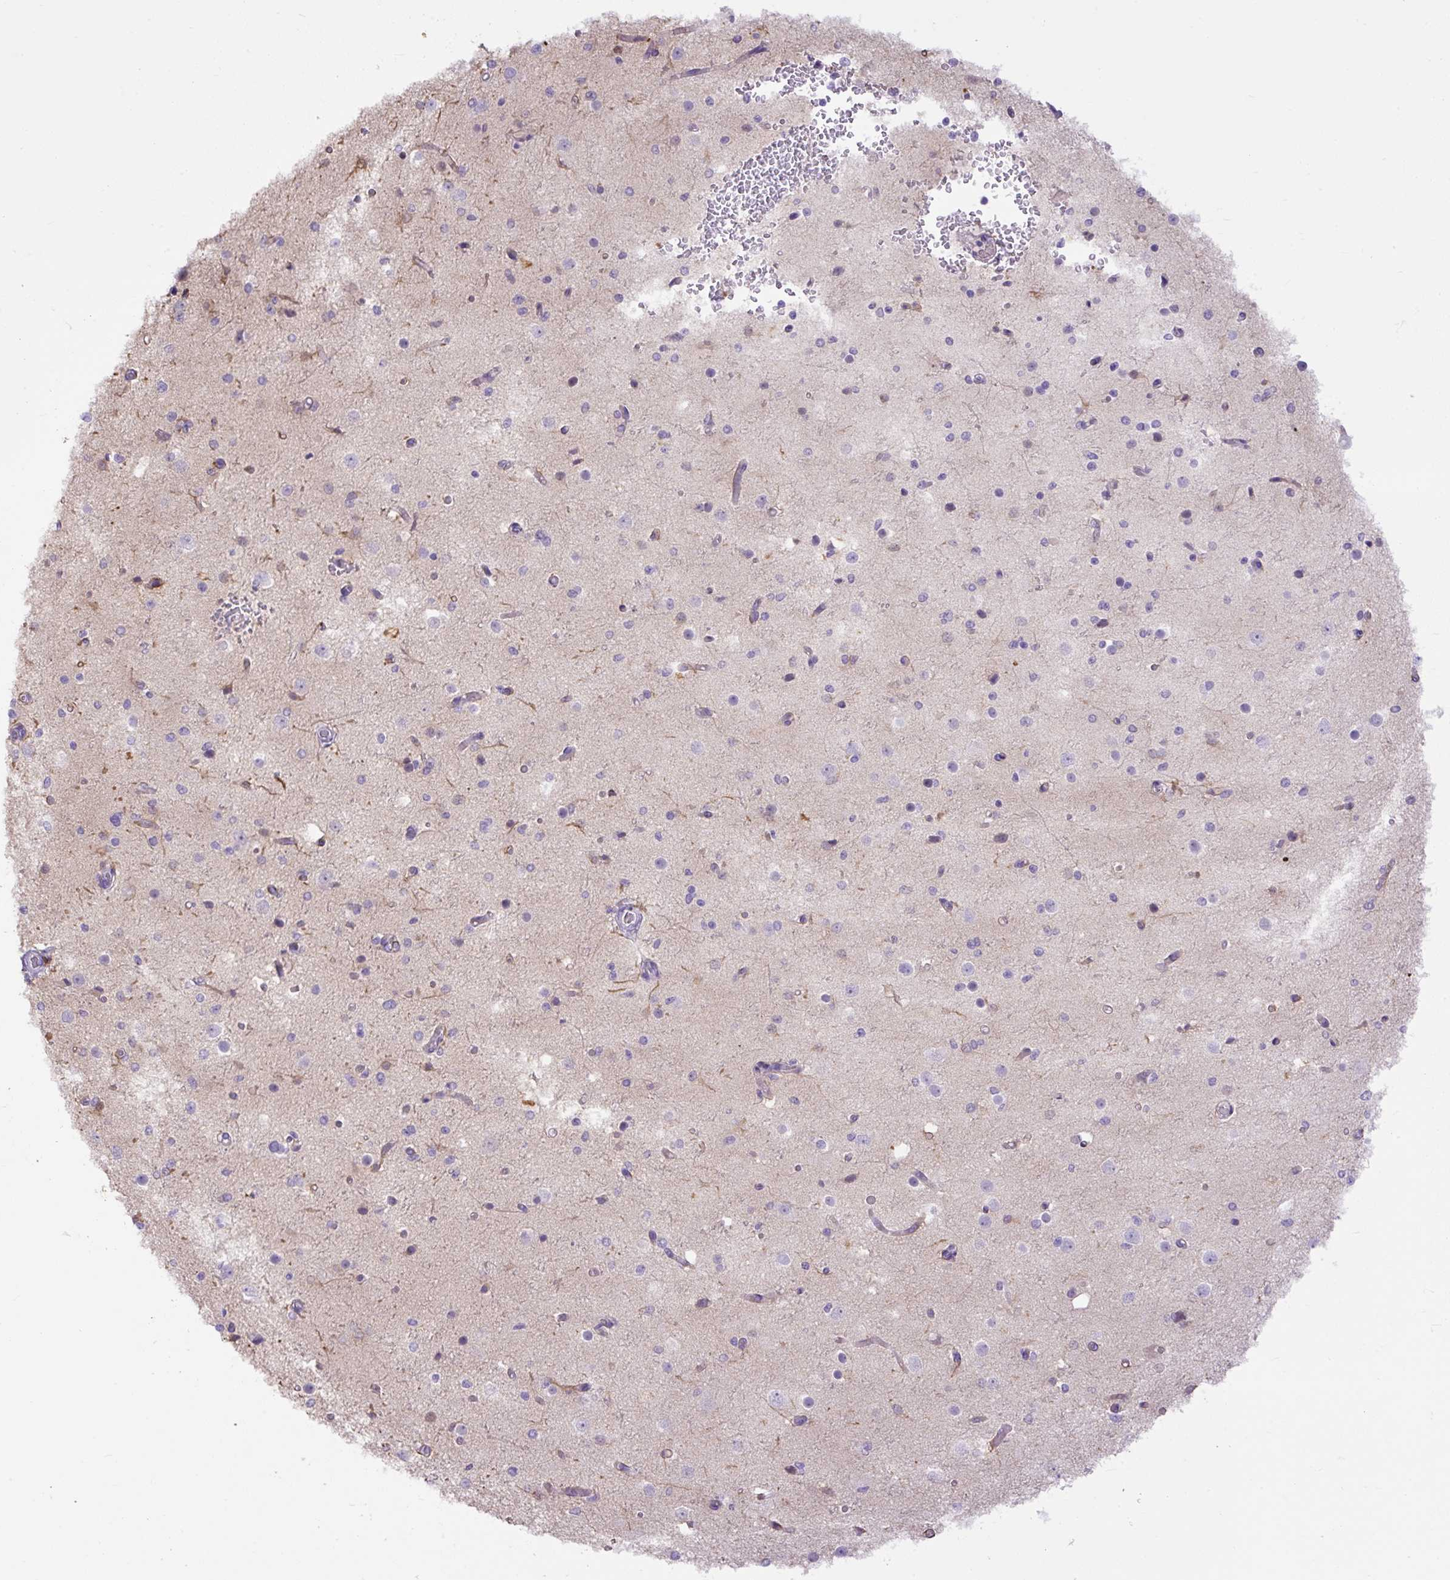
{"staining": {"intensity": "negative", "quantity": "none", "location": "none"}, "tissue": "cerebral cortex", "cell_type": "Endothelial cells", "image_type": "normal", "snomed": [{"axis": "morphology", "description": "Normal tissue, NOS"}, {"axis": "morphology", "description": "Inflammation, NOS"}, {"axis": "topography", "description": "Cerebral cortex"}], "caption": "Protein analysis of benign cerebral cortex reveals no significant staining in endothelial cells. (Stains: DAB (3,3'-diaminobenzidine) immunohistochemistry with hematoxylin counter stain, Microscopy: brightfield microscopy at high magnification).", "gene": "SPTBN5", "patient": {"sex": "male", "age": 6}}